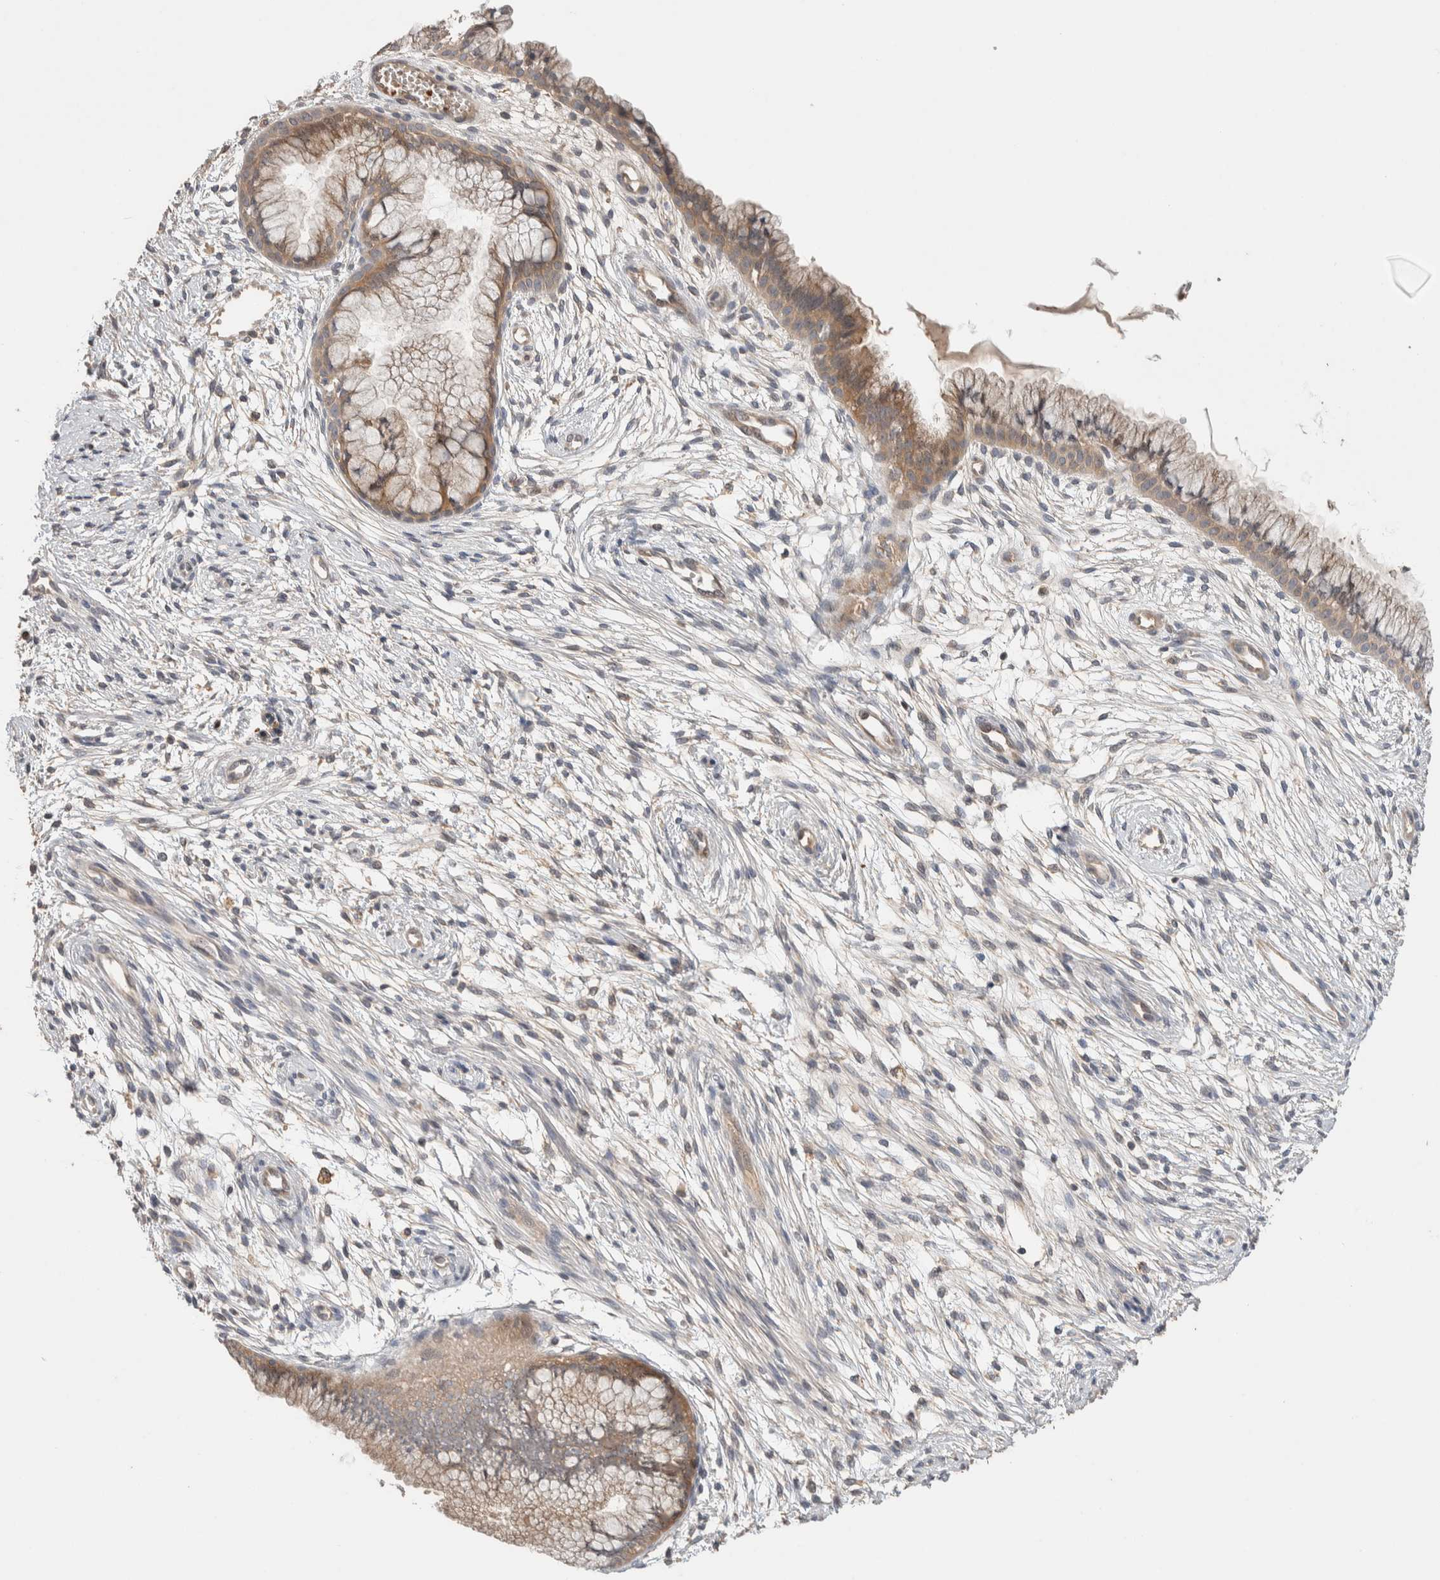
{"staining": {"intensity": "moderate", "quantity": ">75%", "location": "cytoplasmic/membranous"}, "tissue": "cervix", "cell_type": "Glandular cells", "image_type": "normal", "snomed": [{"axis": "morphology", "description": "Normal tissue, NOS"}, {"axis": "topography", "description": "Cervix"}], "caption": "This photomicrograph displays immunohistochemistry staining of unremarkable human cervix, with medium moderate cytoplasmic/membranous expression in about >75% of glandular cells.", "gene": "WDR91", "patient": {"sex": "female", "age": 39}}